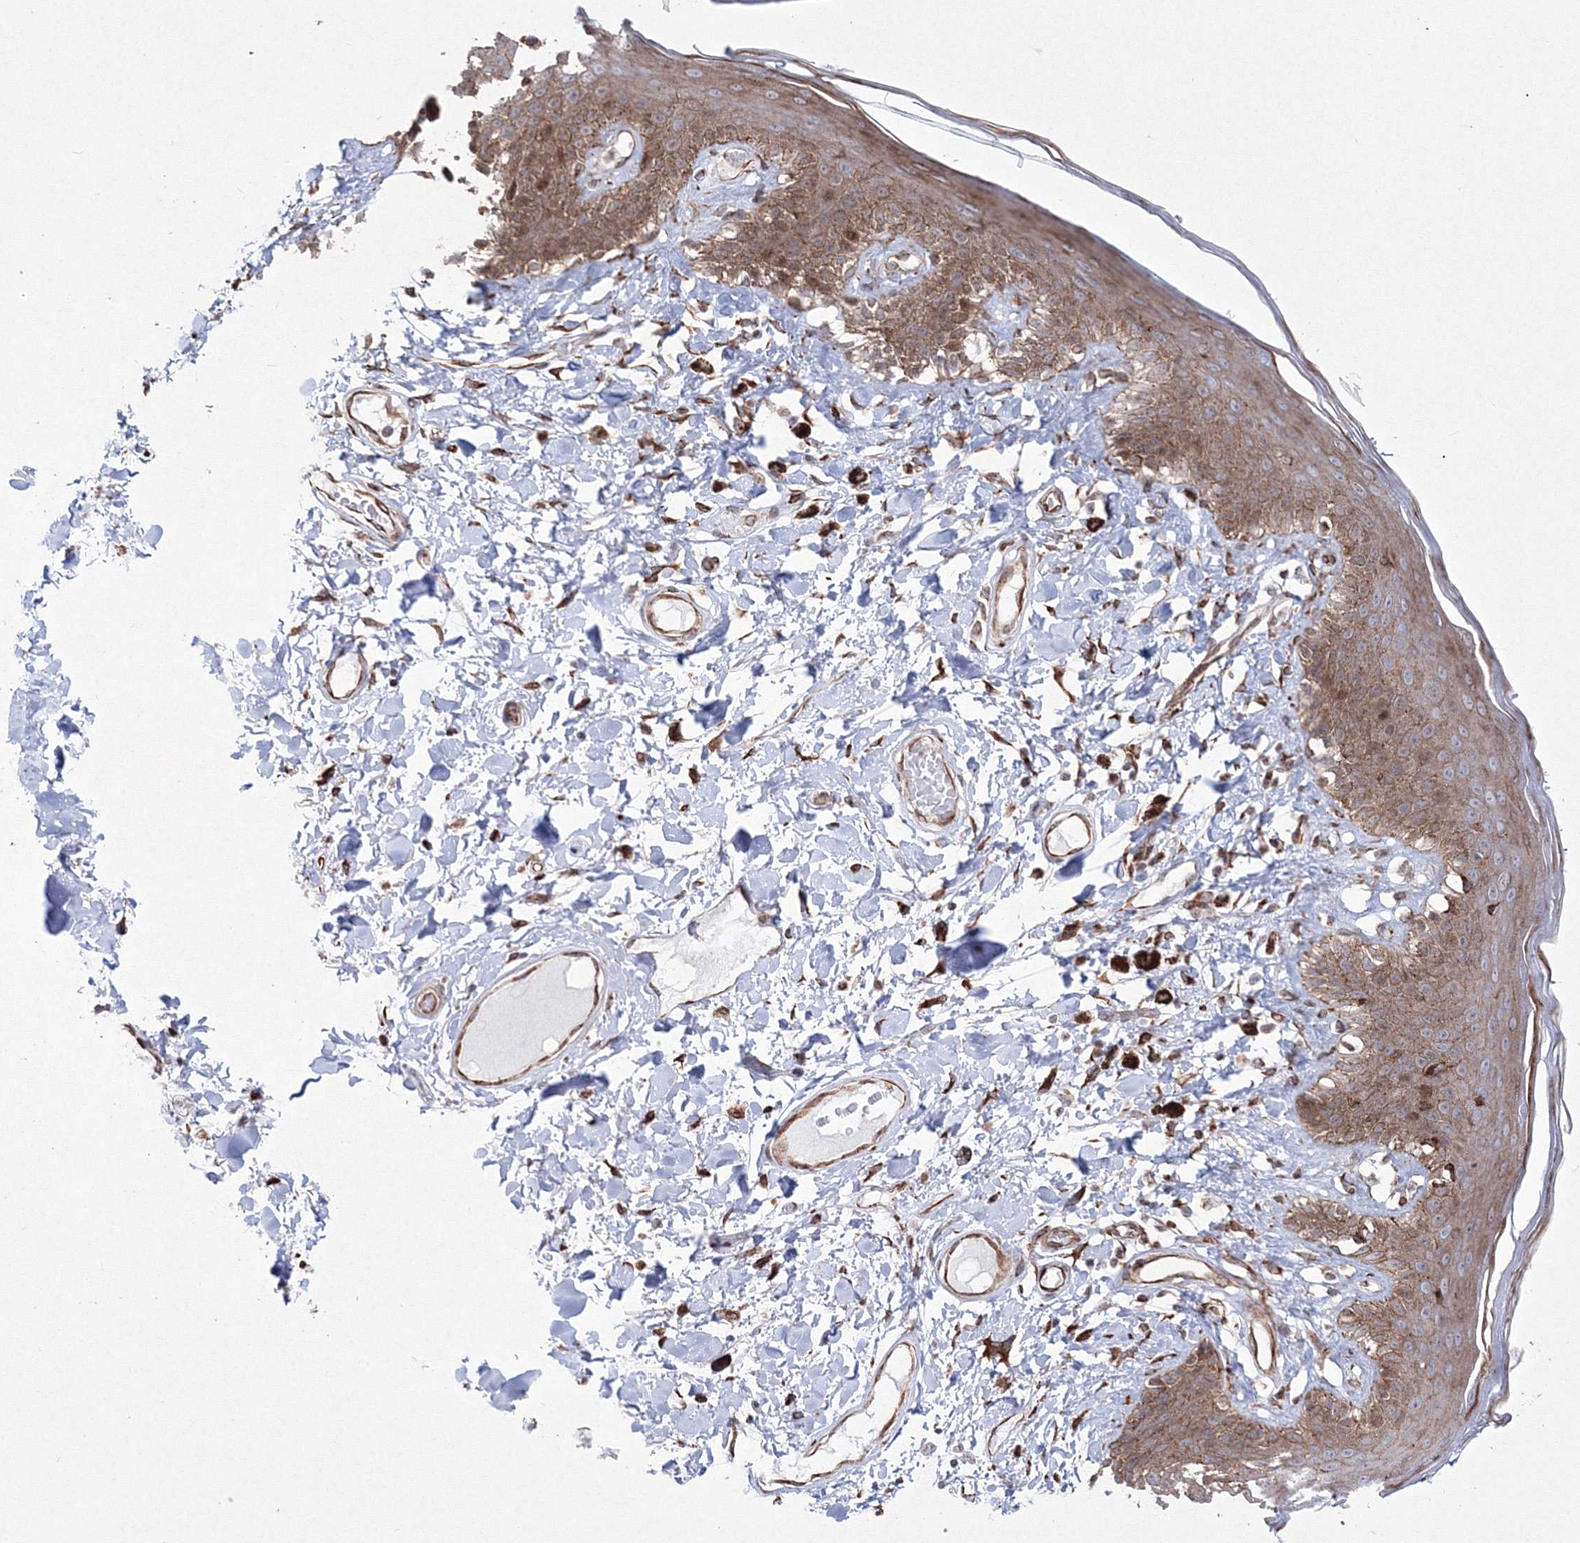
{"staining": {"intensity": "moderate", "quantity": ">75%", "location": "cytoplasmic/membranous,nuclear"}, "tissue": "skin", "cell_type": "Epidermal cells", "image_type": "normal", "snomed": [{"axis": "morphology", "description": "Normal tissue, NOS"}, {"axis": "topography", "description": "Anal"}], "caption": "Moderate cytoplasmic/membranous,nuclear protein staining is identified in about >75% of epidermal cells in skin. The protein is stained brown, and the nuclei are stained in blue (DAB (3,3'-diaminobenzidine) IHC with brightfield microscopy, high magnification).", "gene": "EFCAB12", "patient": {"sex": "female", "age": 78}}